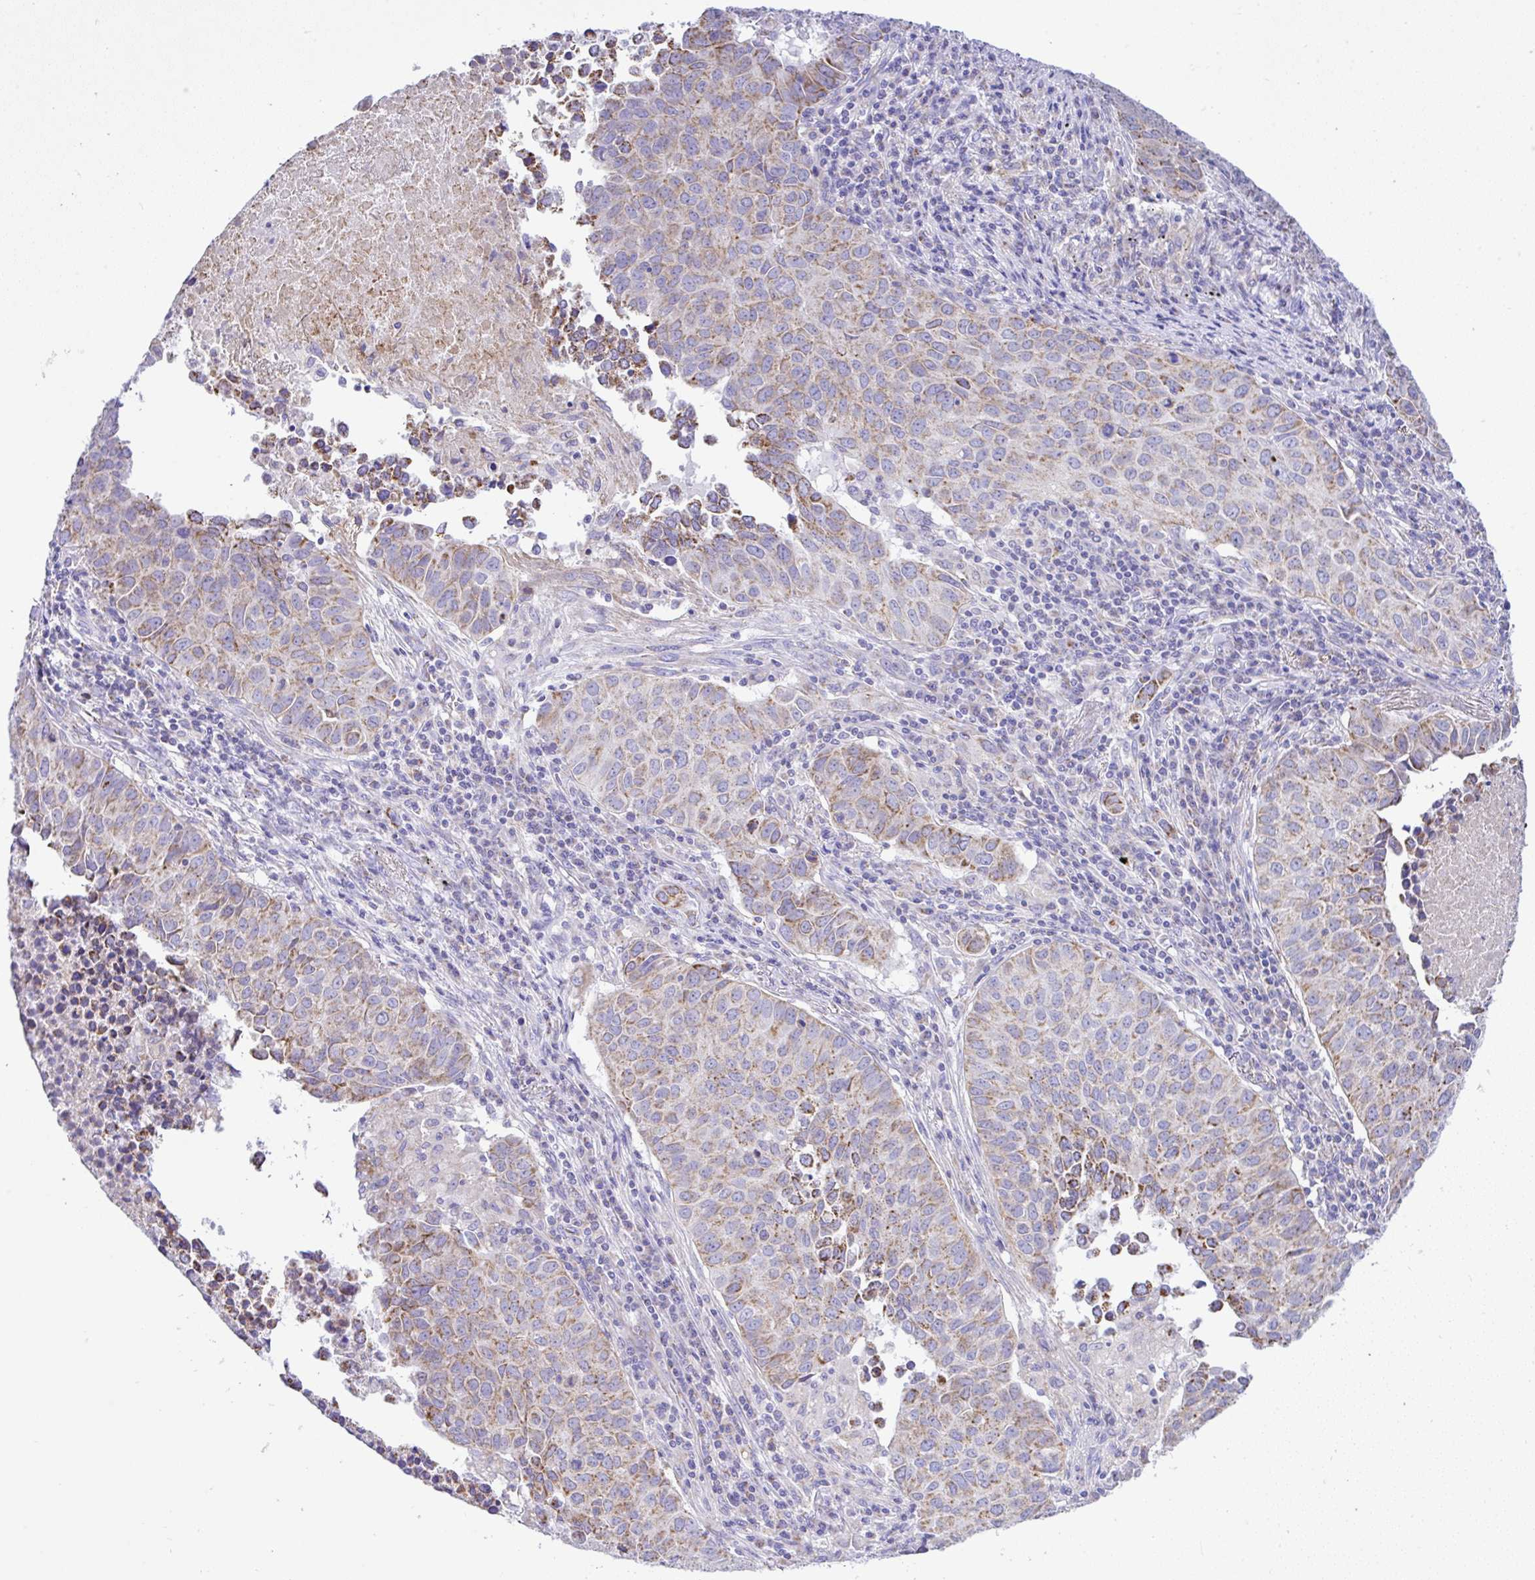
{"staining": {"intensity": "weak", "quantity": "25%-75%", "location": "cytoplasmic/membranous"}, "tissue": "lung cancer", "cell_type": "Tumor cells", "image_type": "cancer", "snomed": [{"axis": "morphology", "description": "Adenocarcinoma, NOS"}, {"axis": "topography", "description": "Lung"}], "caption": "Adenocarcinoma (lung) stained with a protein marker demonstrates weak staining in tumor cells.", "gene": "SLC13A1", "patient": {"sex": "female", "age": 50}}